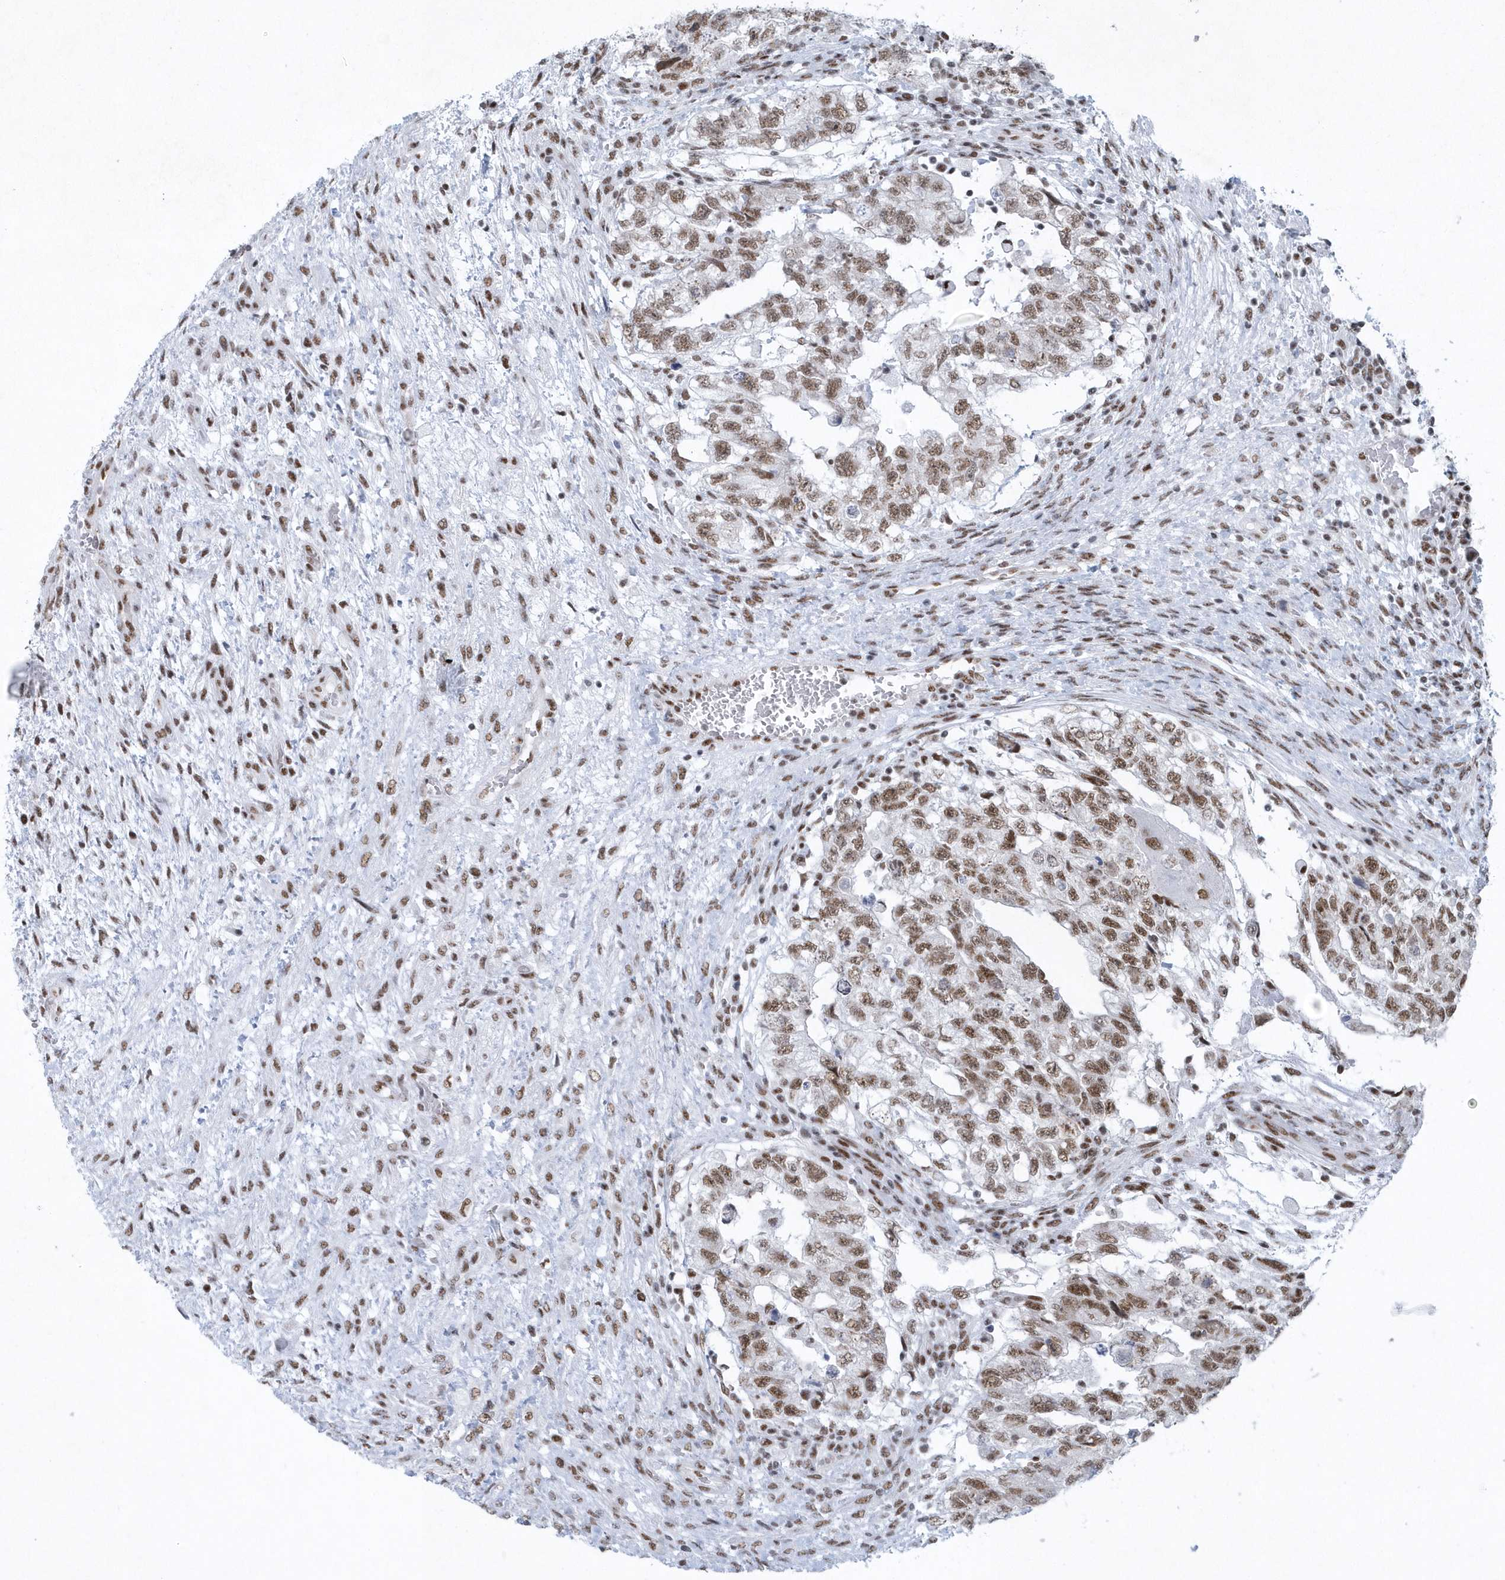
{"staining": {"intensity": "moderate", "quantity": ">75%", "location": "nuclear"}, "tissue": "testis cancer", "cell_type": "Tumor cells", "image_type": "cancer", "snomed": [{"axis": "morphology", "description": "Carcinoma, Embryonal, NOS"}, {"axis": "topography", "description": "Testis"}], "caption": "Human testis embryonal carcinoma stained with a protein marker demonstrates moderate staining in tumor cells.", "gene": "DCLRE1A", "patient": {"sex": "male", "age": 36}}